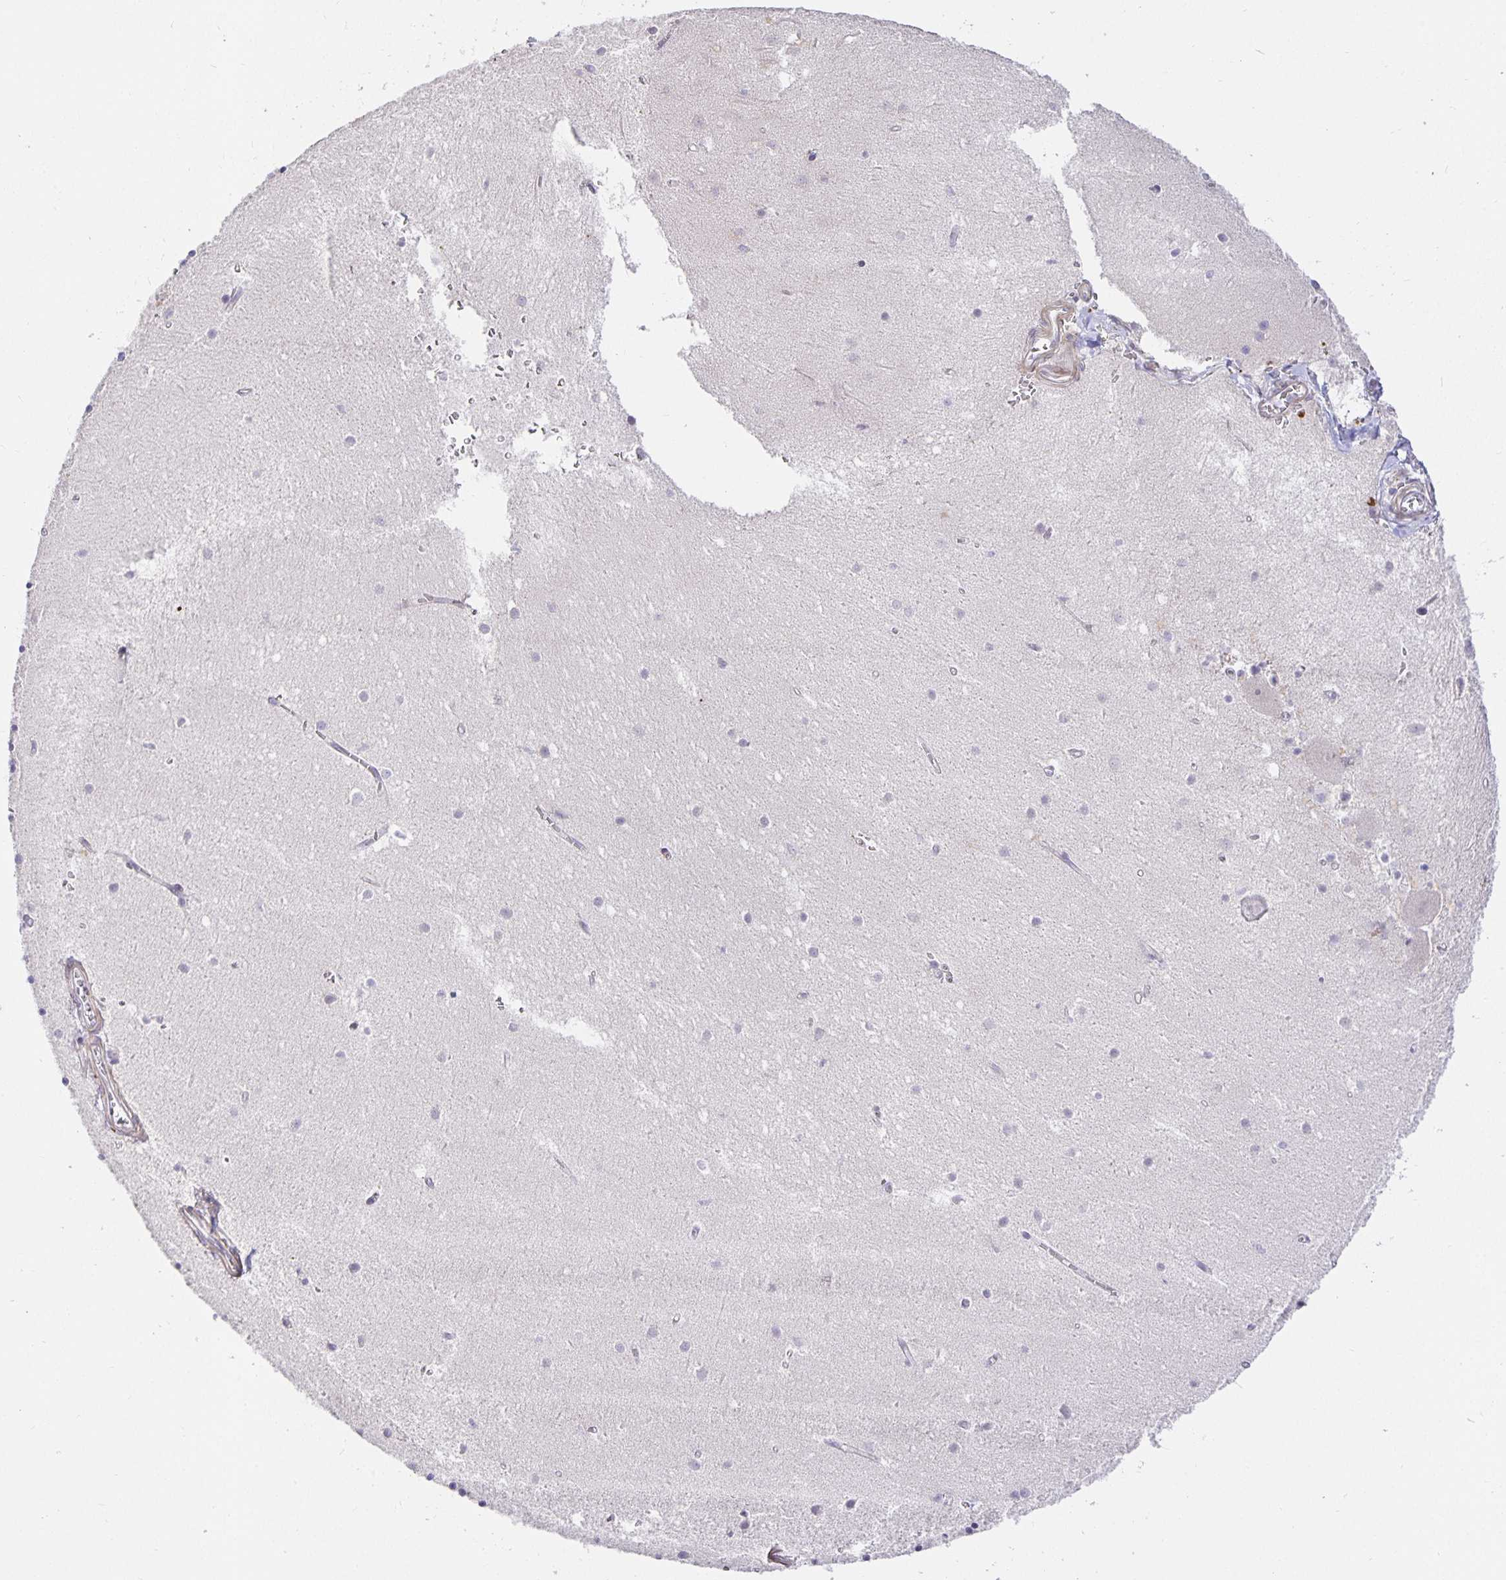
{"staining": {"intensity": "negative", "quantity": "none", "location": "none"}, "tissue": "cerebellum", "cell_type": "Cells in granular layer", "image_type": "normal", "snomed": [{"axis": "morphology", "description": "Normal tissue, NOS"}, {"axis": "topography", "description": "Cerebellum"}], "caption": "Protein analysis of unremarkable cerebellum reveals no significant expression in cells in granular layer.", "gene": "TJP3", "patient": {"sex": "male", "age": 54}}